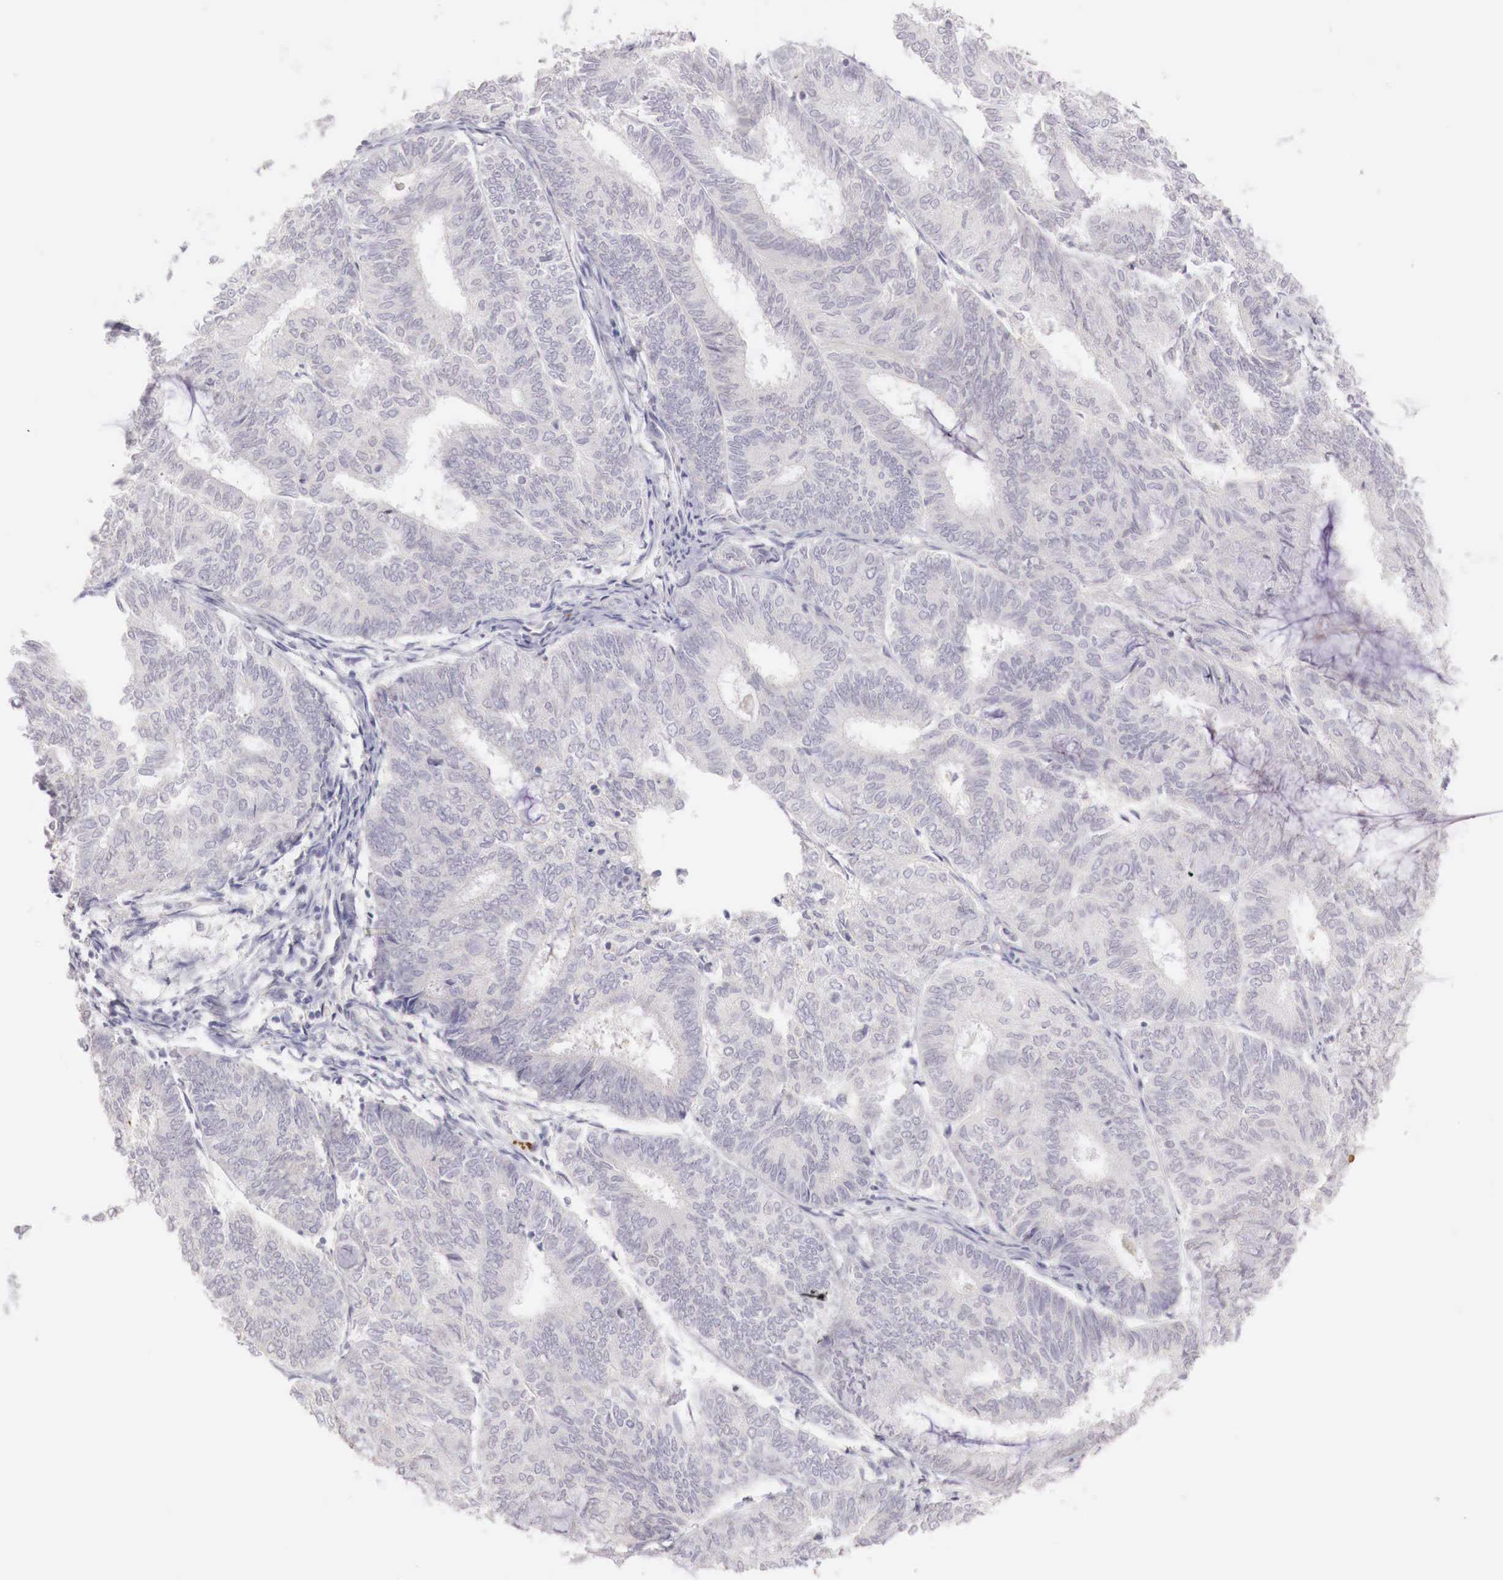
{"staining": {"intensity": "negative", "quantity": "none", "location": "none"}, "tissue": "endometrial cancer", "cell_type": "Tumor cells", "image_type": "cancer", "snomed": [{"axis": "morphology", "description": "Adenocarcinoma, NOS"}, {"axis": "topography", "description": "Endometrium"}], "caption": "Immunohistochemistry photomicrograph of human endometrial cancer (adenocarcinoma) stained for a protein (brown), which reveals no positivity in tumor cells.", "gene": "XPNPEP2", "patient": {"sex": "female", "age": 59}}